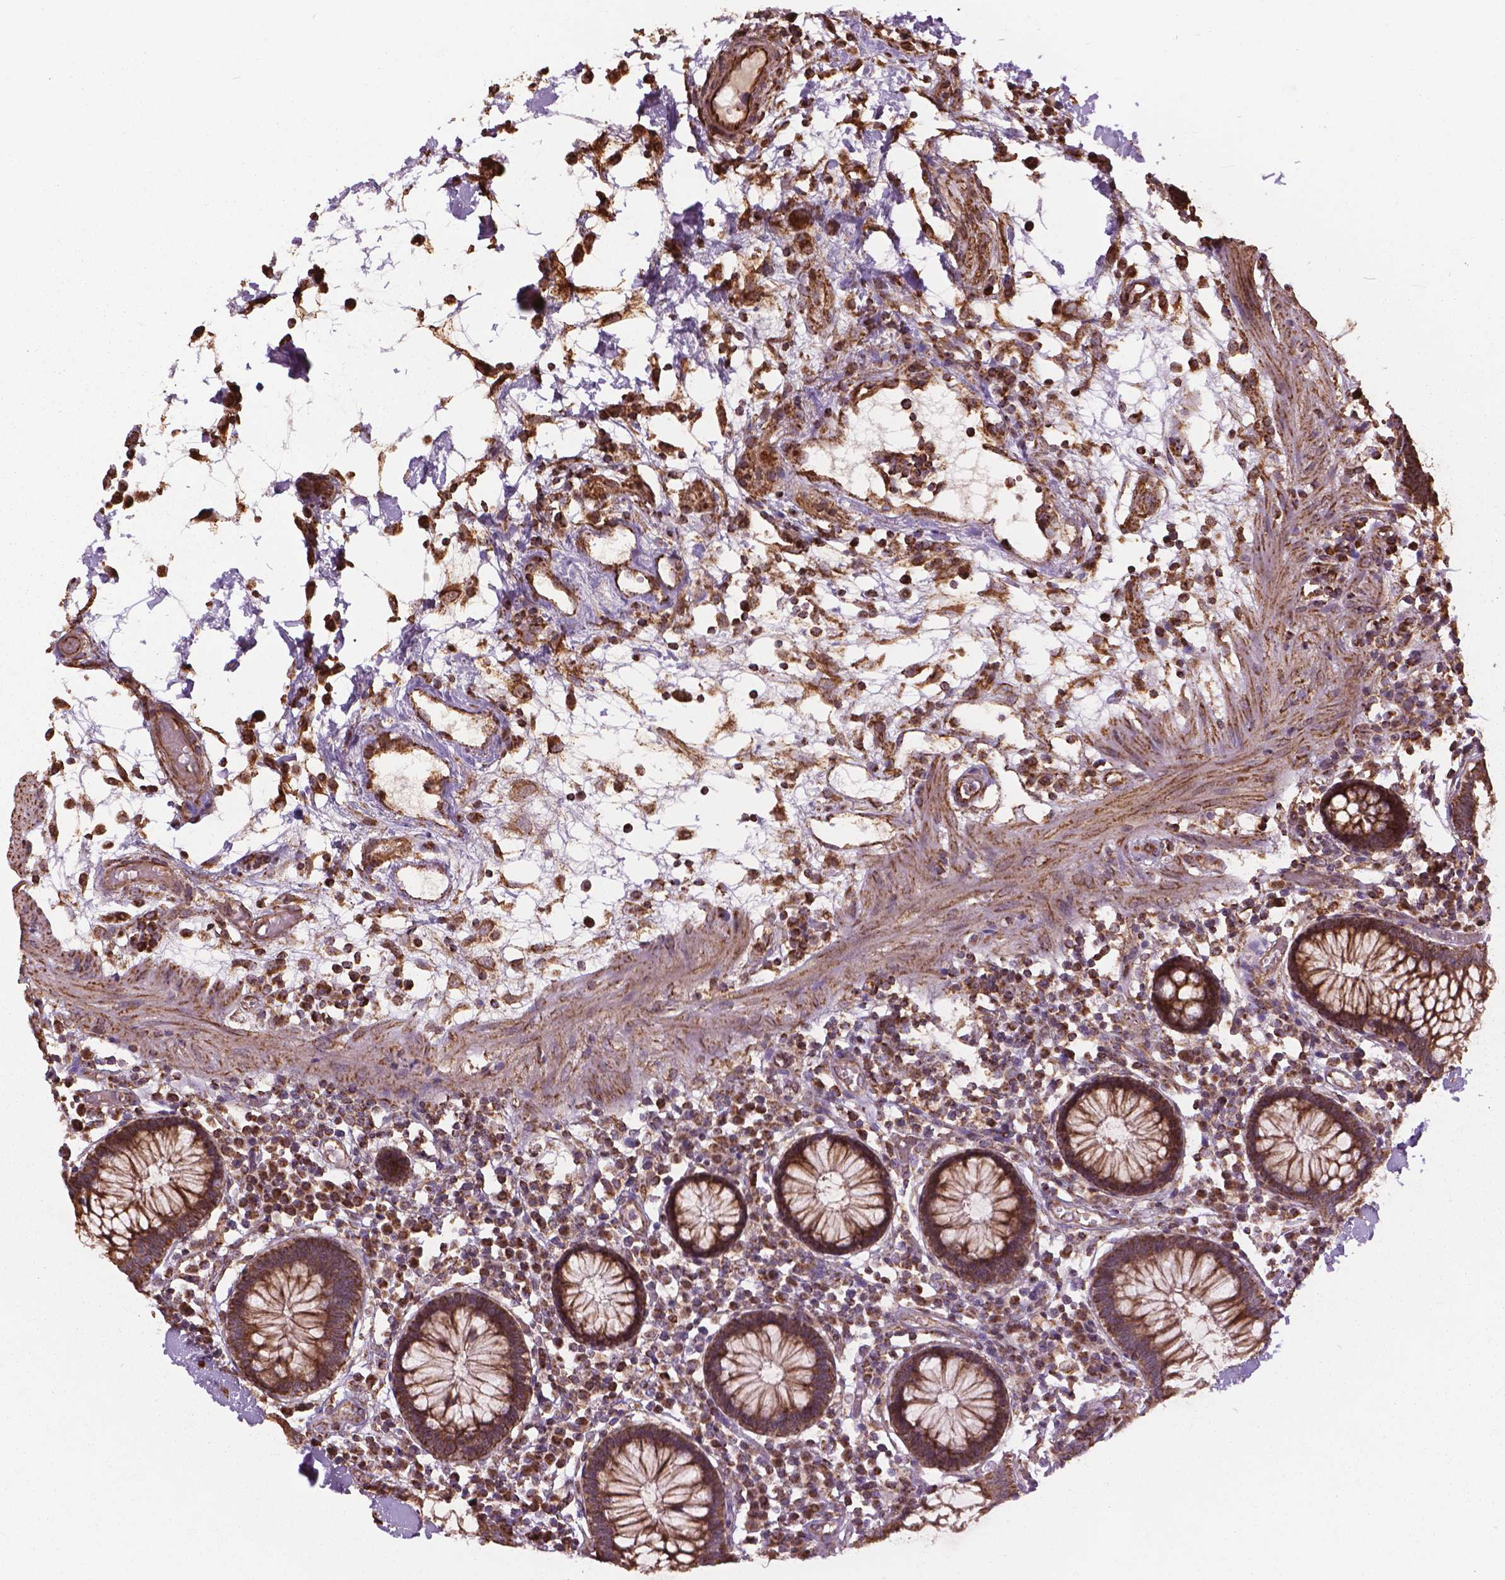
{"staining": {"intensity": "moderate", "quantity": ">75%", "location": "cytoplasmic/membranous,nuclear"}, "tissue": "colon", "cell_type": "Endothelial cells", "image_type": "normal", "snomed": [{"axis": "morphology", "description": "Normal tissue, NOS"}, {"axis": "morphology", "description": "Adenocarcinoma, NOS"}, {"axis": "topography", "description": "Colon"}], "caption": "Protein staining reveals moderate cytoplasmic/membranous,nuclear positivity in approximately >75% of endothelial cells in normal colon. (DAB = brown stain, brightfield microscopy at high magnification).", "gene": "HS3ST3A1", "patient": {"sex": "male", "age": 83}}